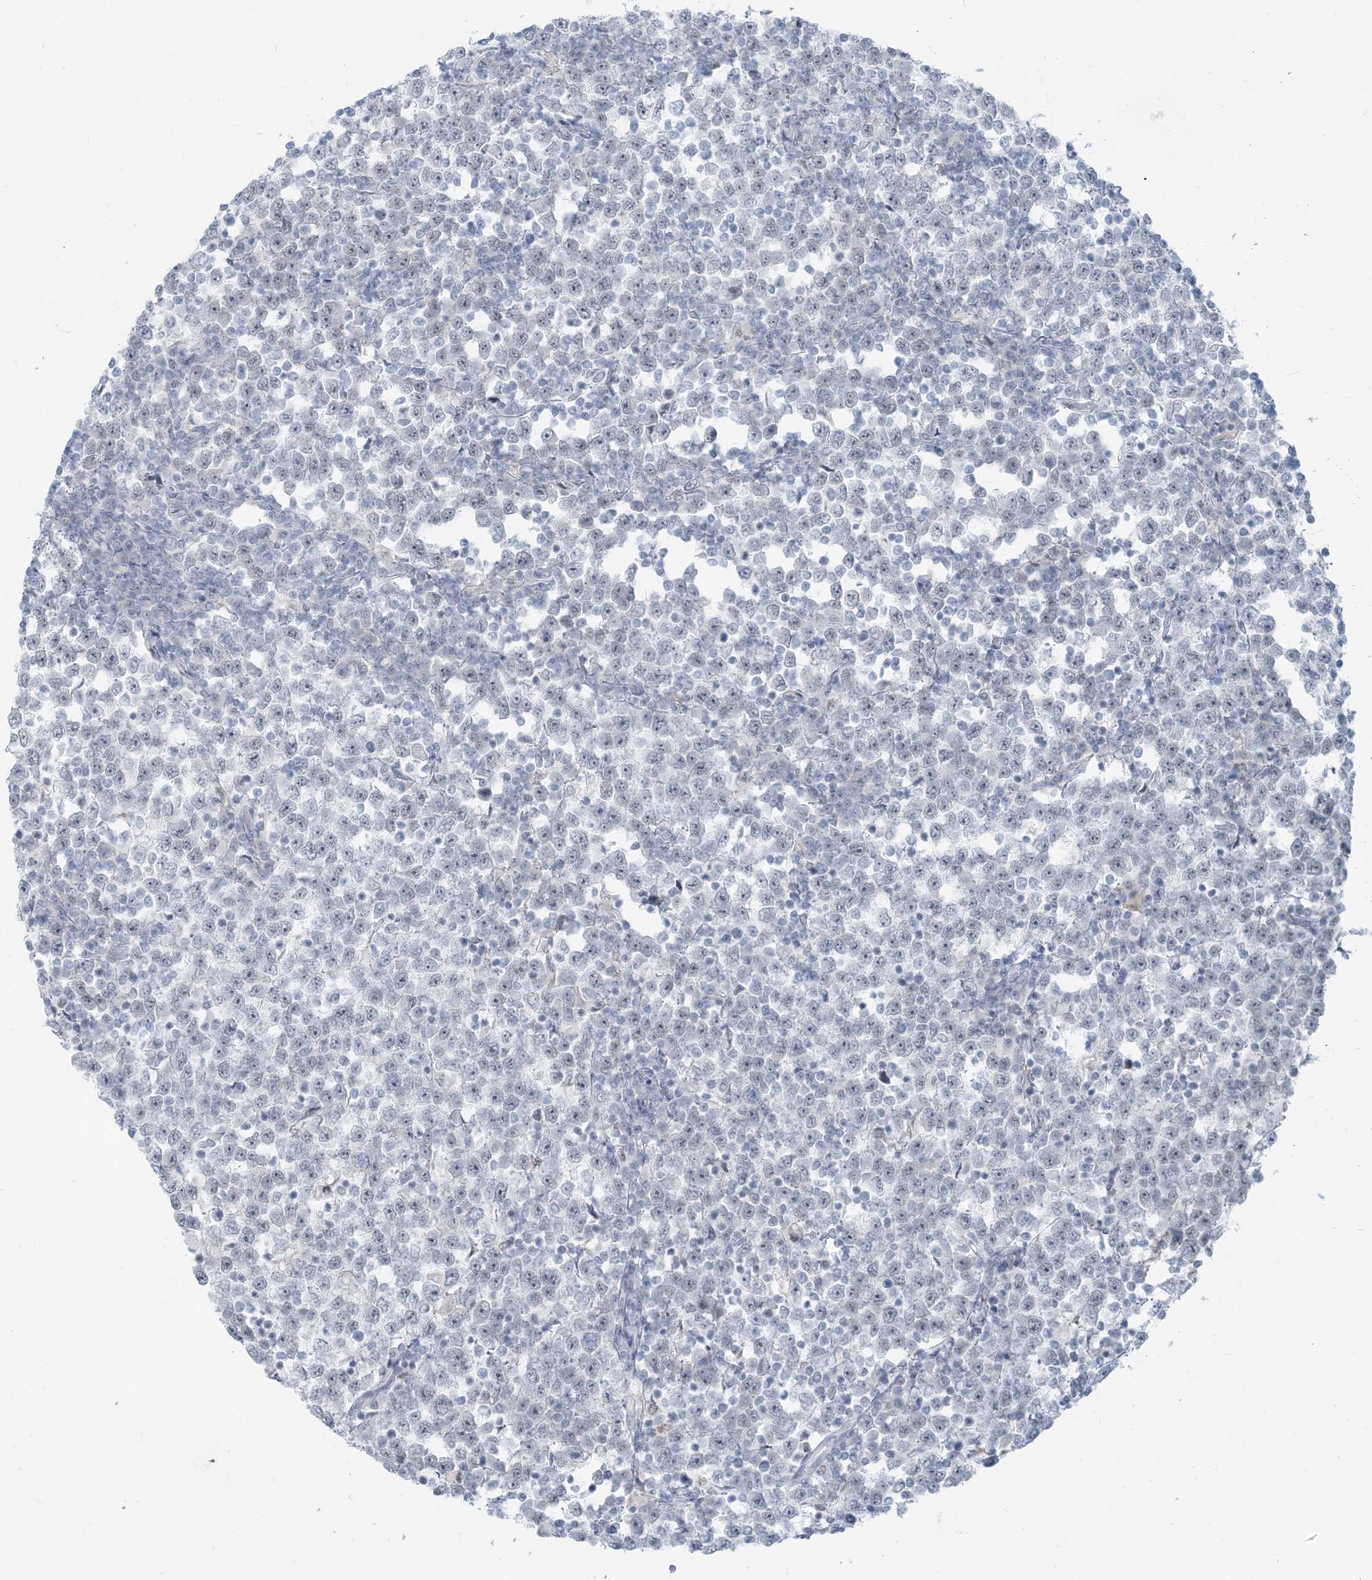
{"staining": {"intensity": "negative", "quantity": "none", "location": "none"}, "tissue": "testis cancer", "cell_type": "Tumor cells", "image_type": "cancer", "snomed": [{"axis": "morphology", "description": "Seminoma, NOS"}, {"axis": "topography", "description": "Testis"}], "caption": "Human testis seminoma stained for a protein using IHC displays no positivity in tumor cells.", "gene": "SCML1", "patient": {"sex": "male", "age": 65}}